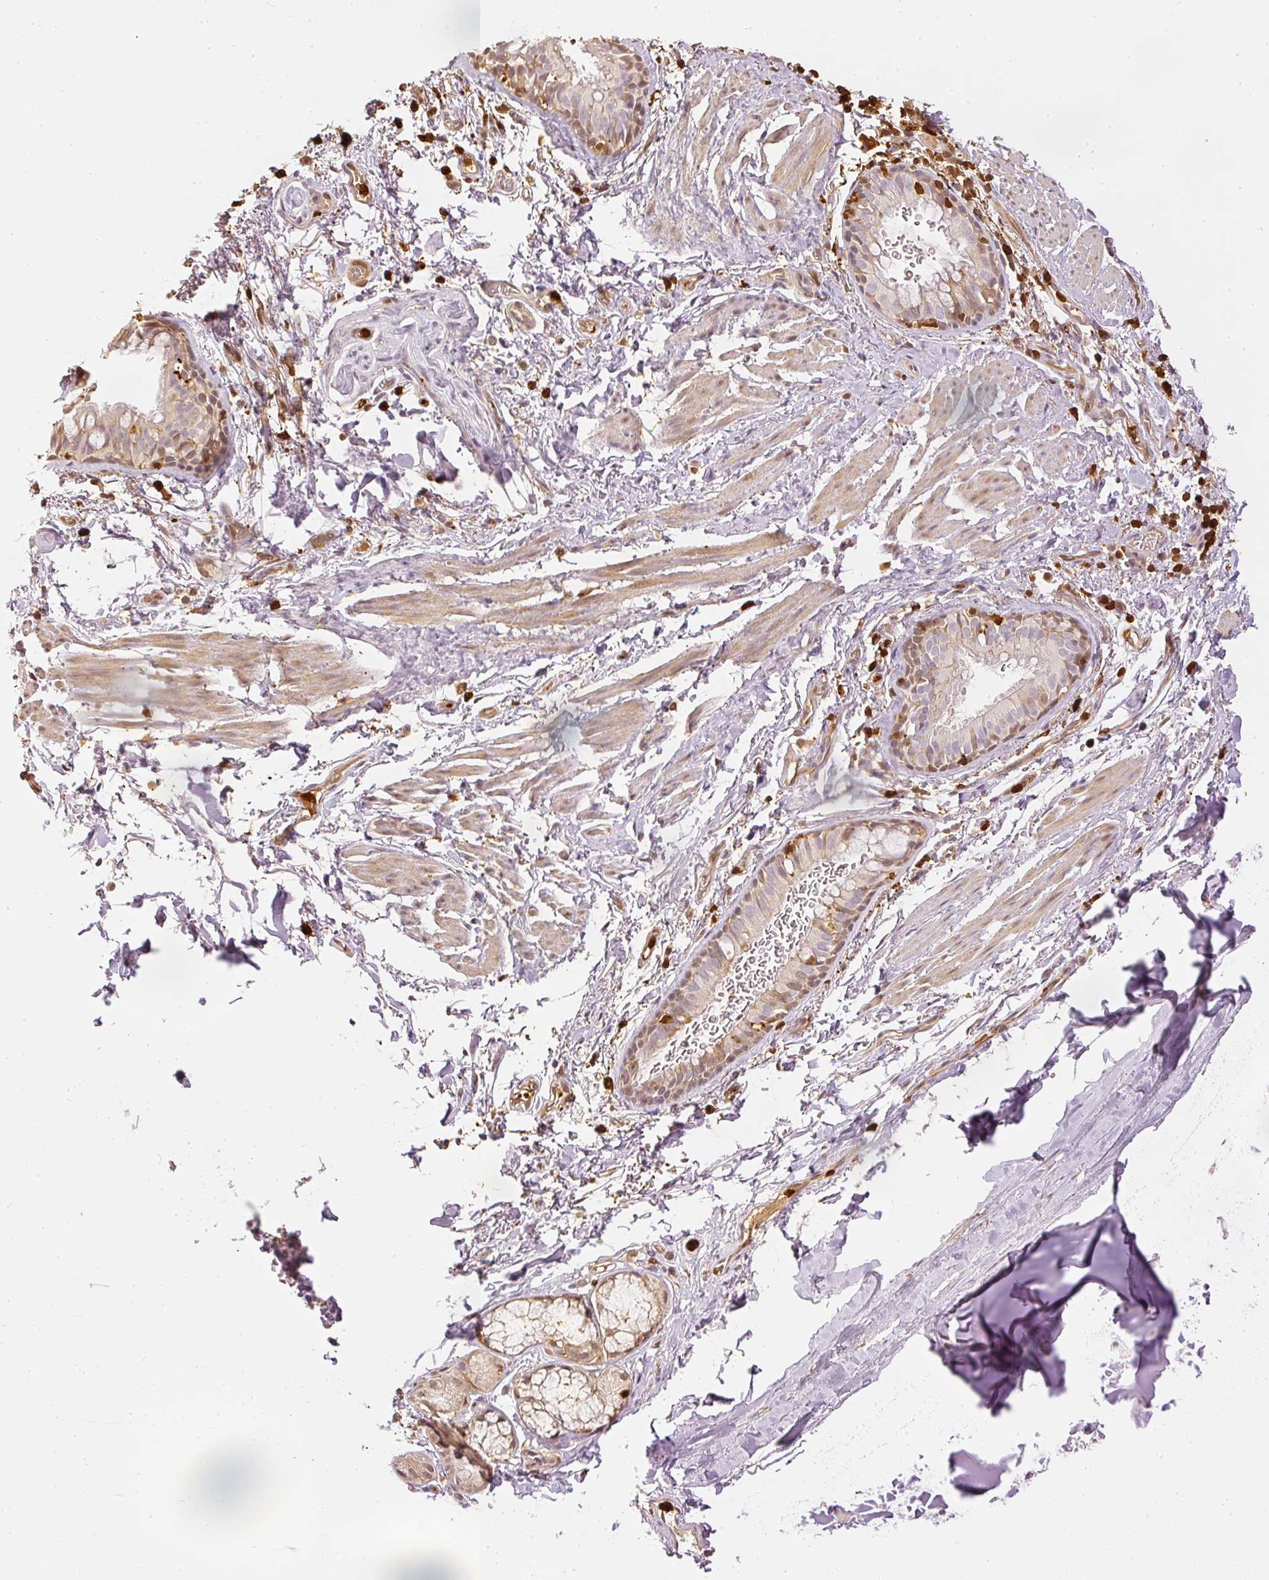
{"staining": {"intensity": "weak", "quantity": "25%-75%", "location": "cytoplasmic/membranous"}, "tissue": "bronchus", "cell_type": "Respiratory epithelial cells", "image_type": "normal", "snomed": [{"axis": "morphology", "description": "Normal tissue, NOS"}, {"axis": "topography", "description": "Bronchus"}], "caption": "IHC of unremarkable bronchus reveals low levels of weak cytoplasmic/membranous expression in approximately 25%-75% of respiratory epithelial cells.", "gene": "PFN1", "patient": {"sex": "male", "age": 67}}